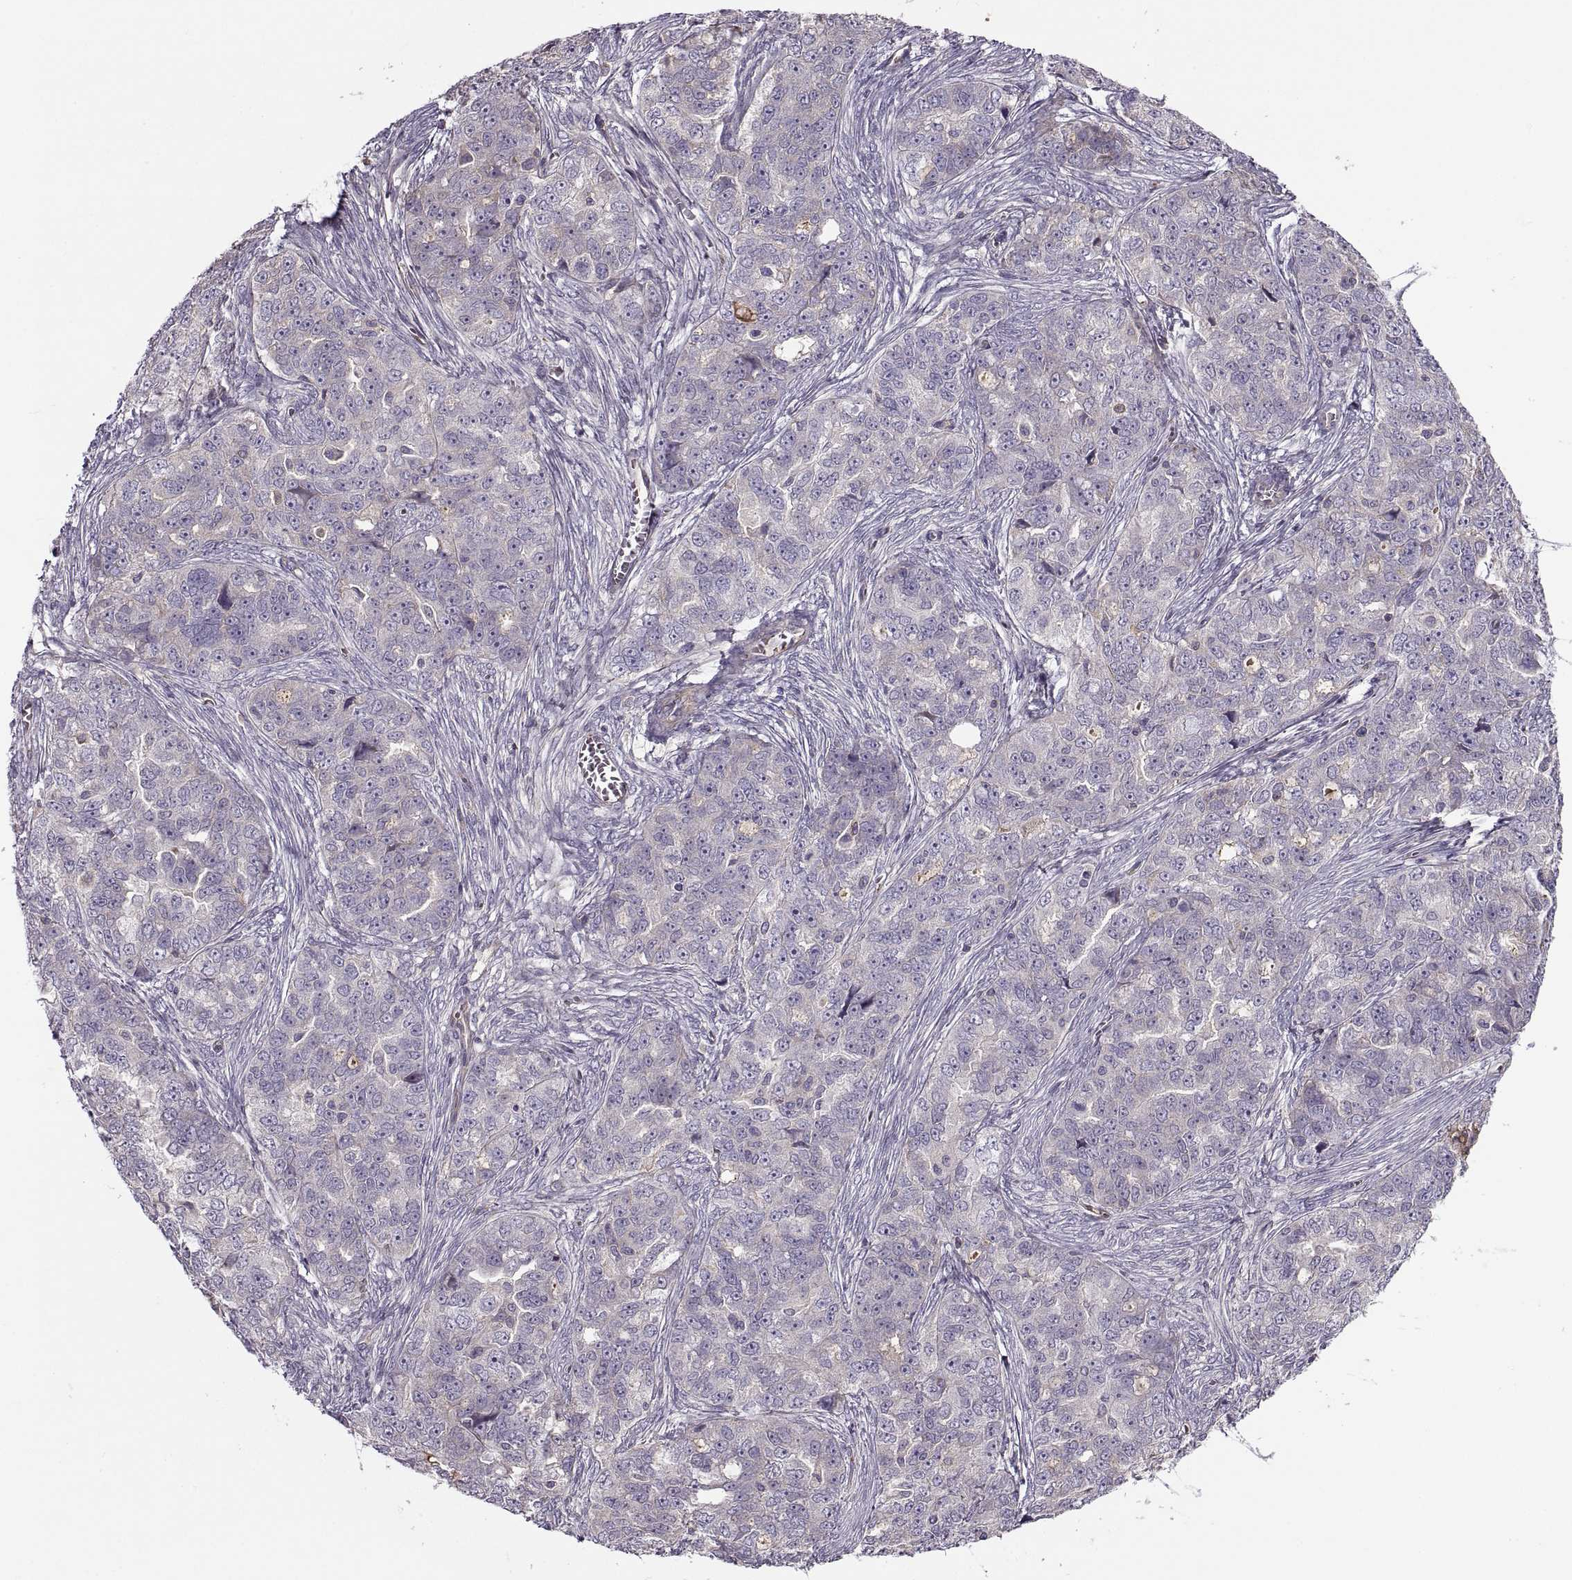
{"staining": {"intensity": "negative", "quantity": "none", "location": "none"}, "tissue": "ovarian cancer", "cell_type": "Tumor cells", "image_type": "cancer", "snomed": [{"axis": "morphology", "description": "Cystadenocarcinoma, serous, NOS"}, {"axis": "topography", "description": "Ovary"}], "caption": "Micrograph shows no significant protein staining in tumor cells of ovarian cancer (serous cystadenocarcinoma). (Brightfield microscopy of DAB immunohistochemistry at high magnification).", "gene": "SLC2A3", "patient": {"sex": "female", "age": 51}}